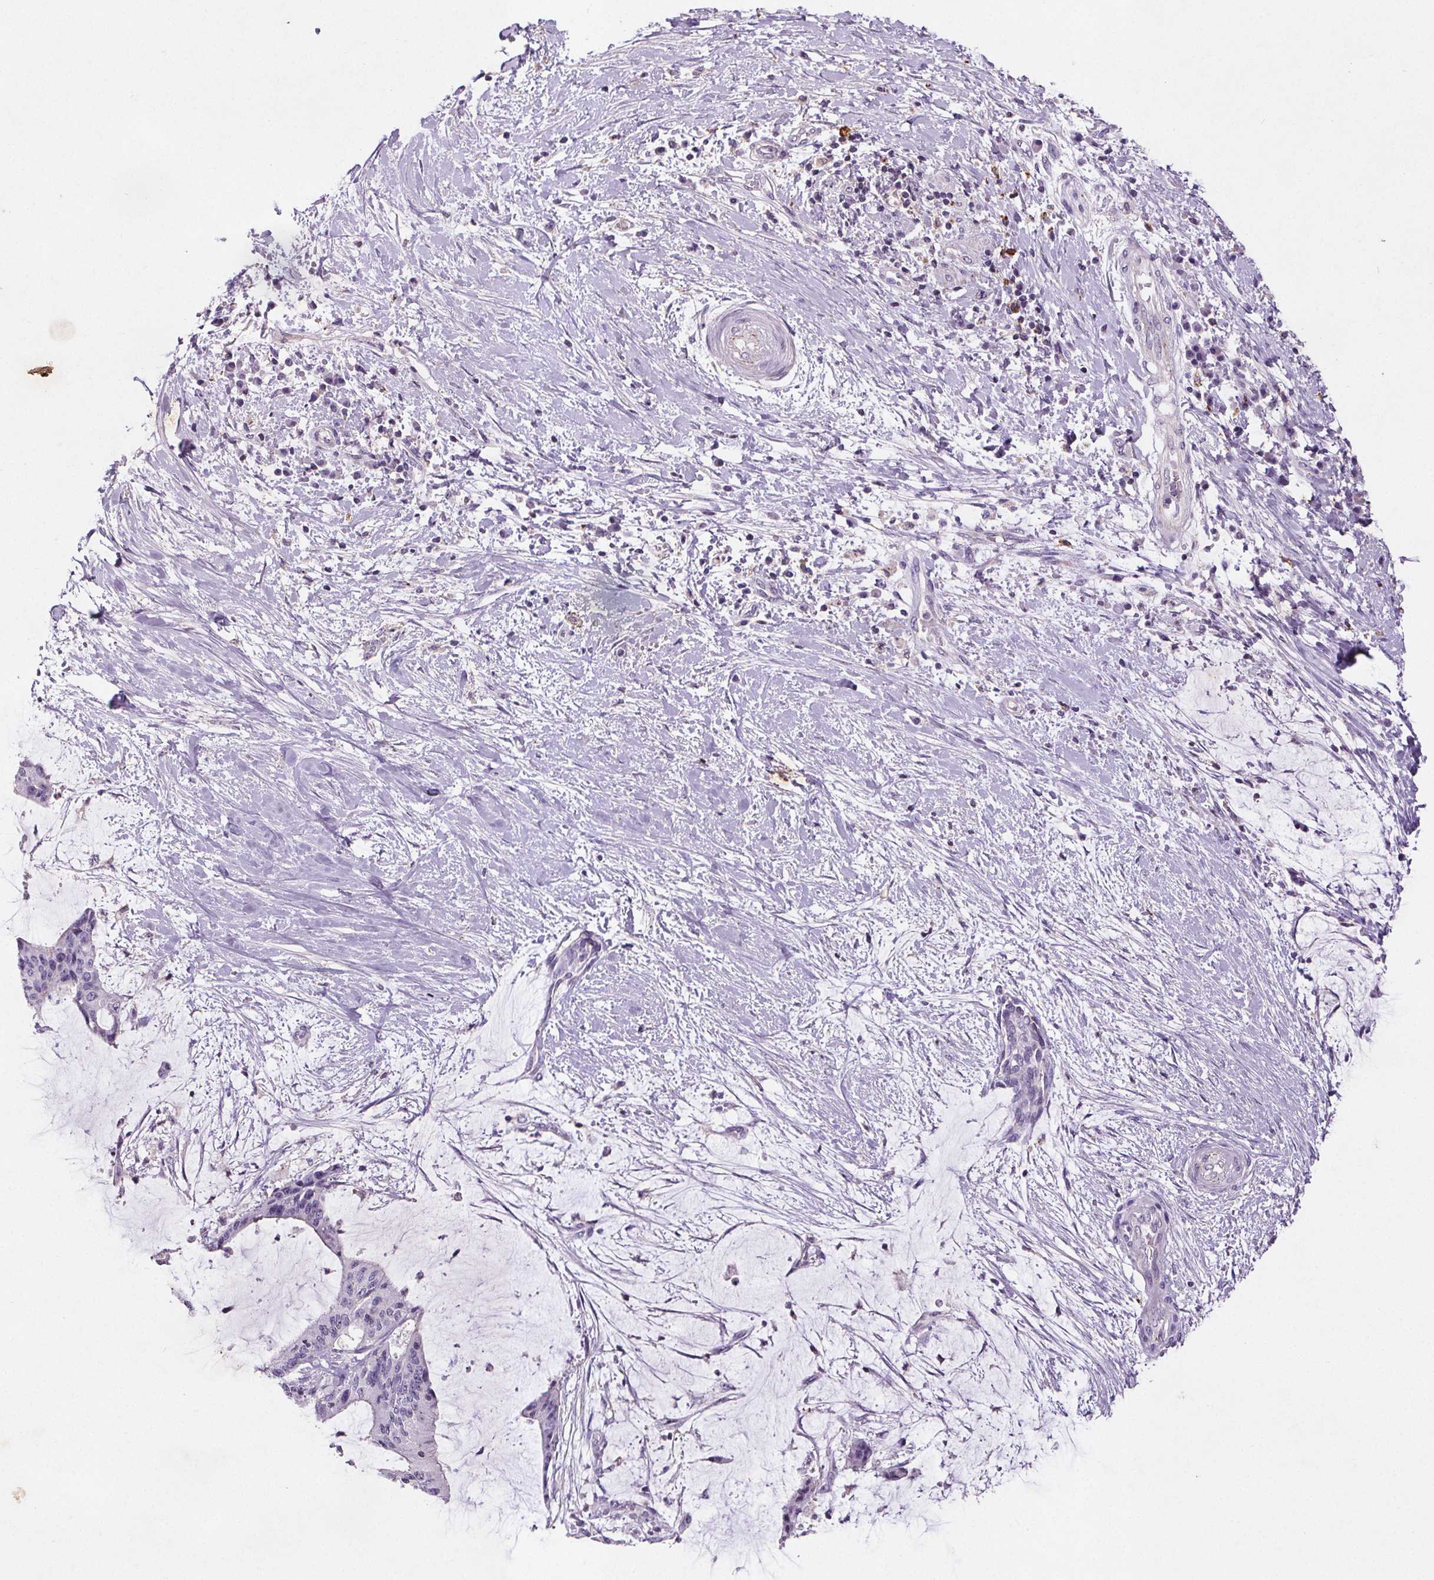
{"staining": {"intensity": "negative", "quantity": "none", "location": "none"}, "tissue": "liver cancer", "cell_type": "Tumor cells", "image_type": "cancer", "snomed": [{"axis": "morphology", "description": "Cholangiocarcinoma"}, {"axis": "topography", "description": "Liver"}], "caption": "Immunohistochemistry (IHC) histopathology image of human liver cancer stained for a protein (brown), which displays no positivity in tumor cells.", "gene": "C19orf84", "patient": {"sex": "female", "age": 73}}